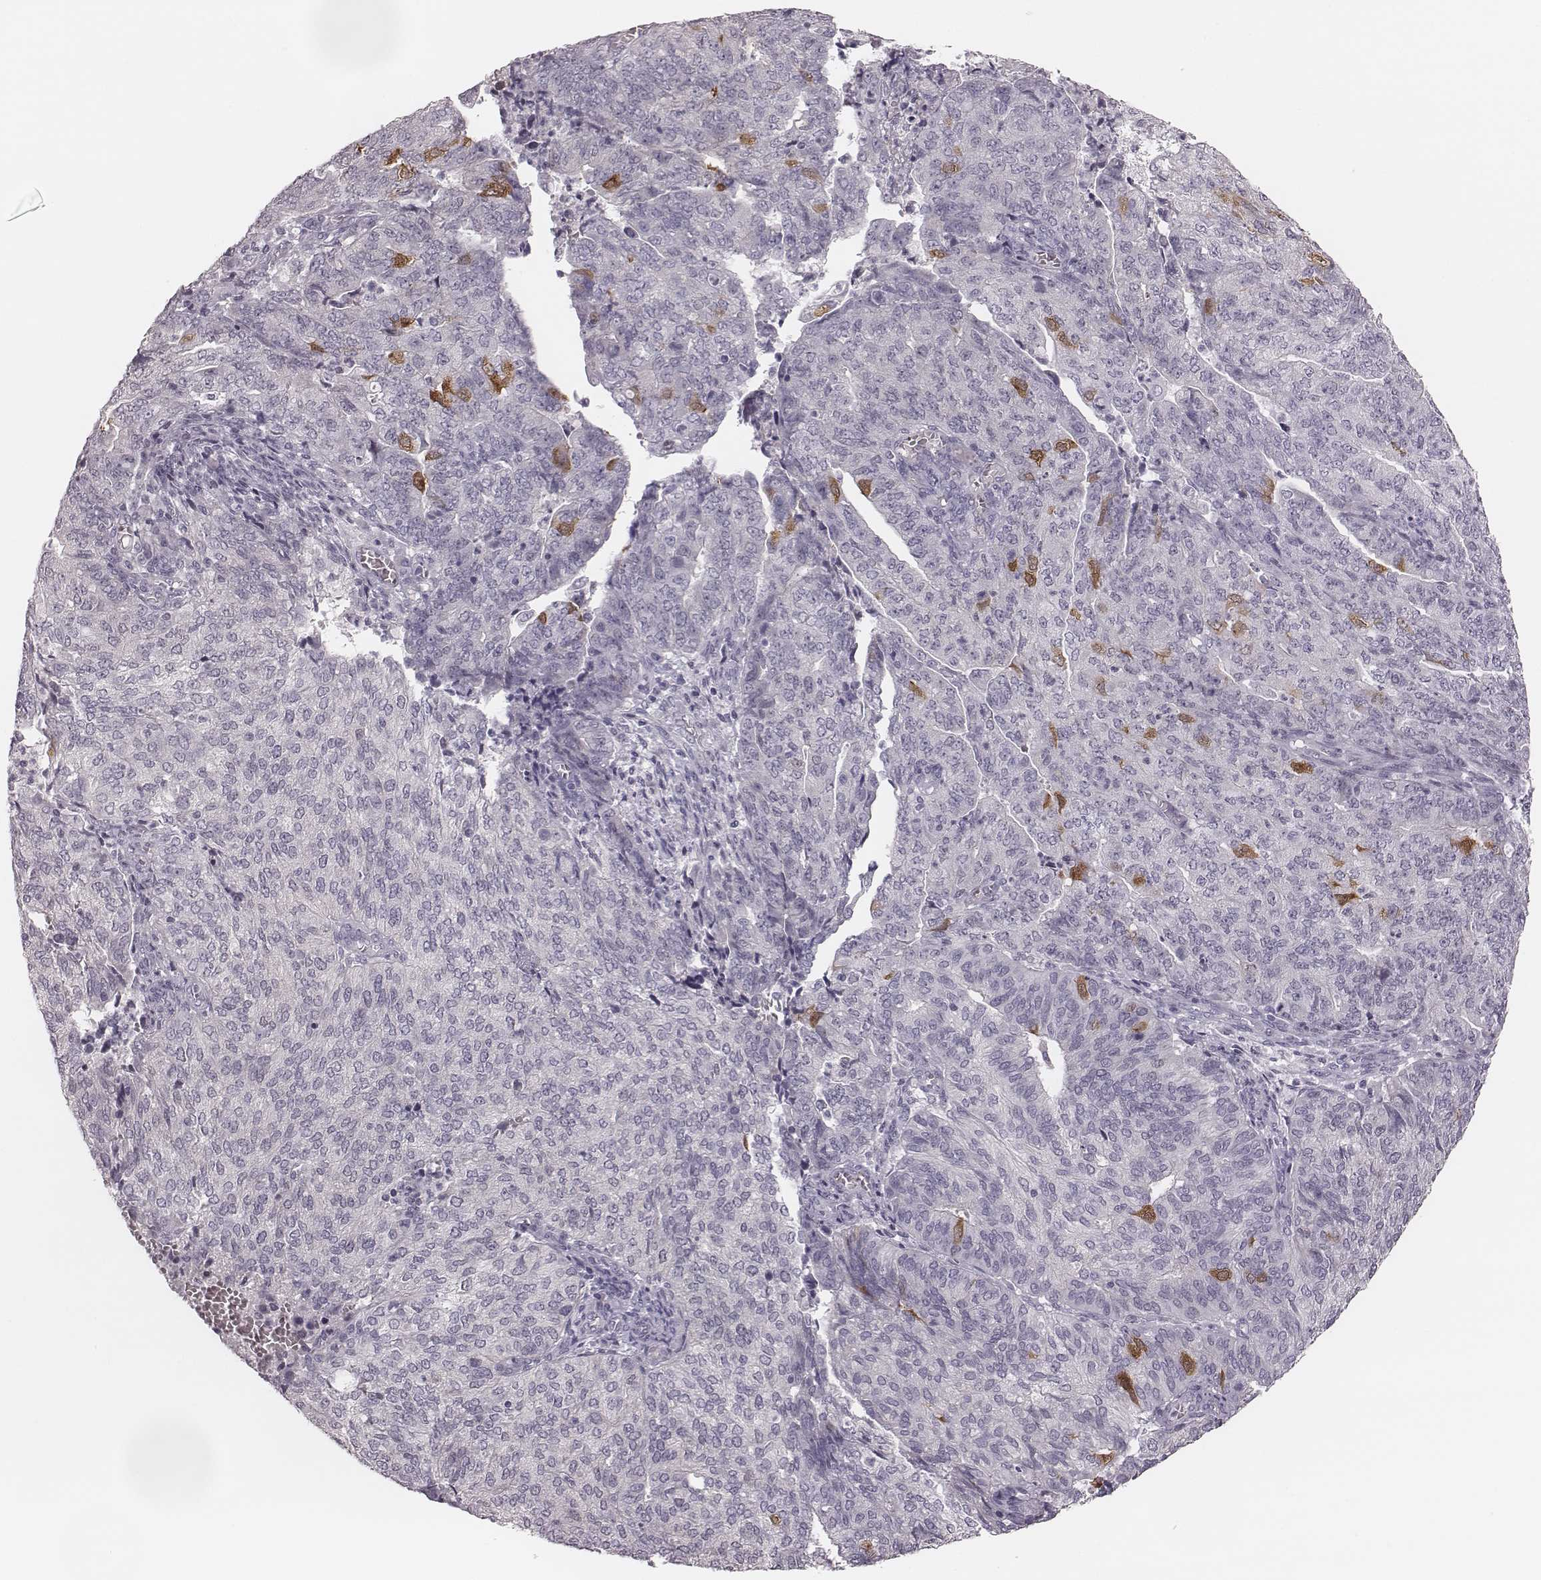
{"staining": {"intensity": "moderate", "quantity": "<25%", "location": "cytoplasmic/membranous"}, "tissue": "endometrial cancer", "cell_type": "Tumor cells", "image_type": "cancer", "snomed": [{"axis": "morphology", "description": "Adenocarcinoma, NOS"}, {"axis": "topography", "description": "Endometrium"}], "caption": "Endometrial cancer tissue demonstrates moderate cytoplasmic/membranous positivity in approximately <25% of tumor cells", "gene": "SPA17", "patient": {"sex": "female", "age": 82}}